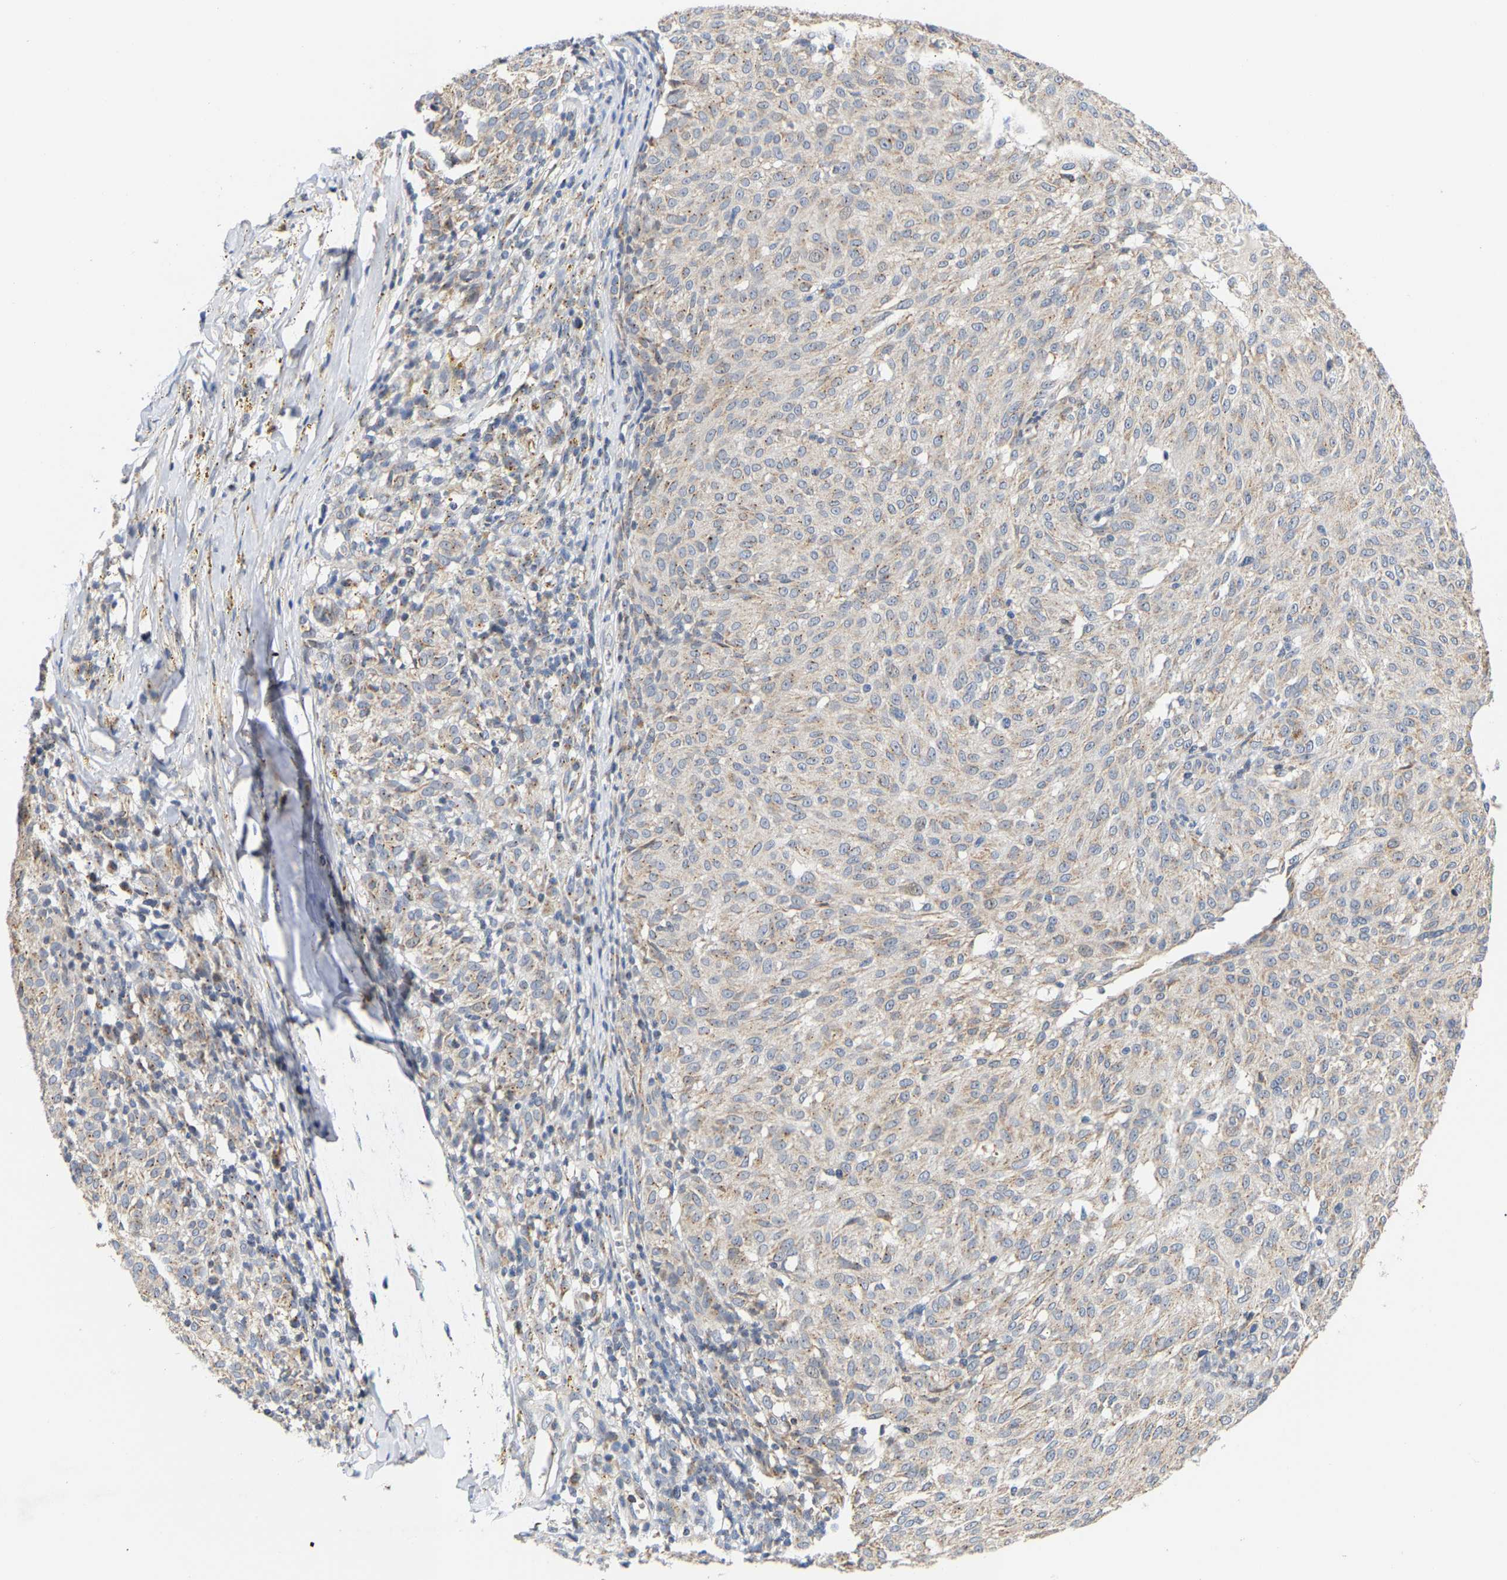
{"staining": {"intensity": "weak", "quantity": ">75%", "location": "cytoplasmic/membranous"}, "tissue": "melanoma", "cell_type": "Tumor cells", "image_type": "cancer", "snomed": [{"axis": "morphology", "description": "Malignant melanoma, NOS"}, {"axis": "topography", "description": "Skin"}], "caption": "An IHC histopathology image of neoplastic tissue is shown. Protein staining in brown labels weak cytoplasmic/membranous positivity in melanoma within tumor cells.", "gene": "PCNT", "patient": {"sex": "female", "age": 72}}